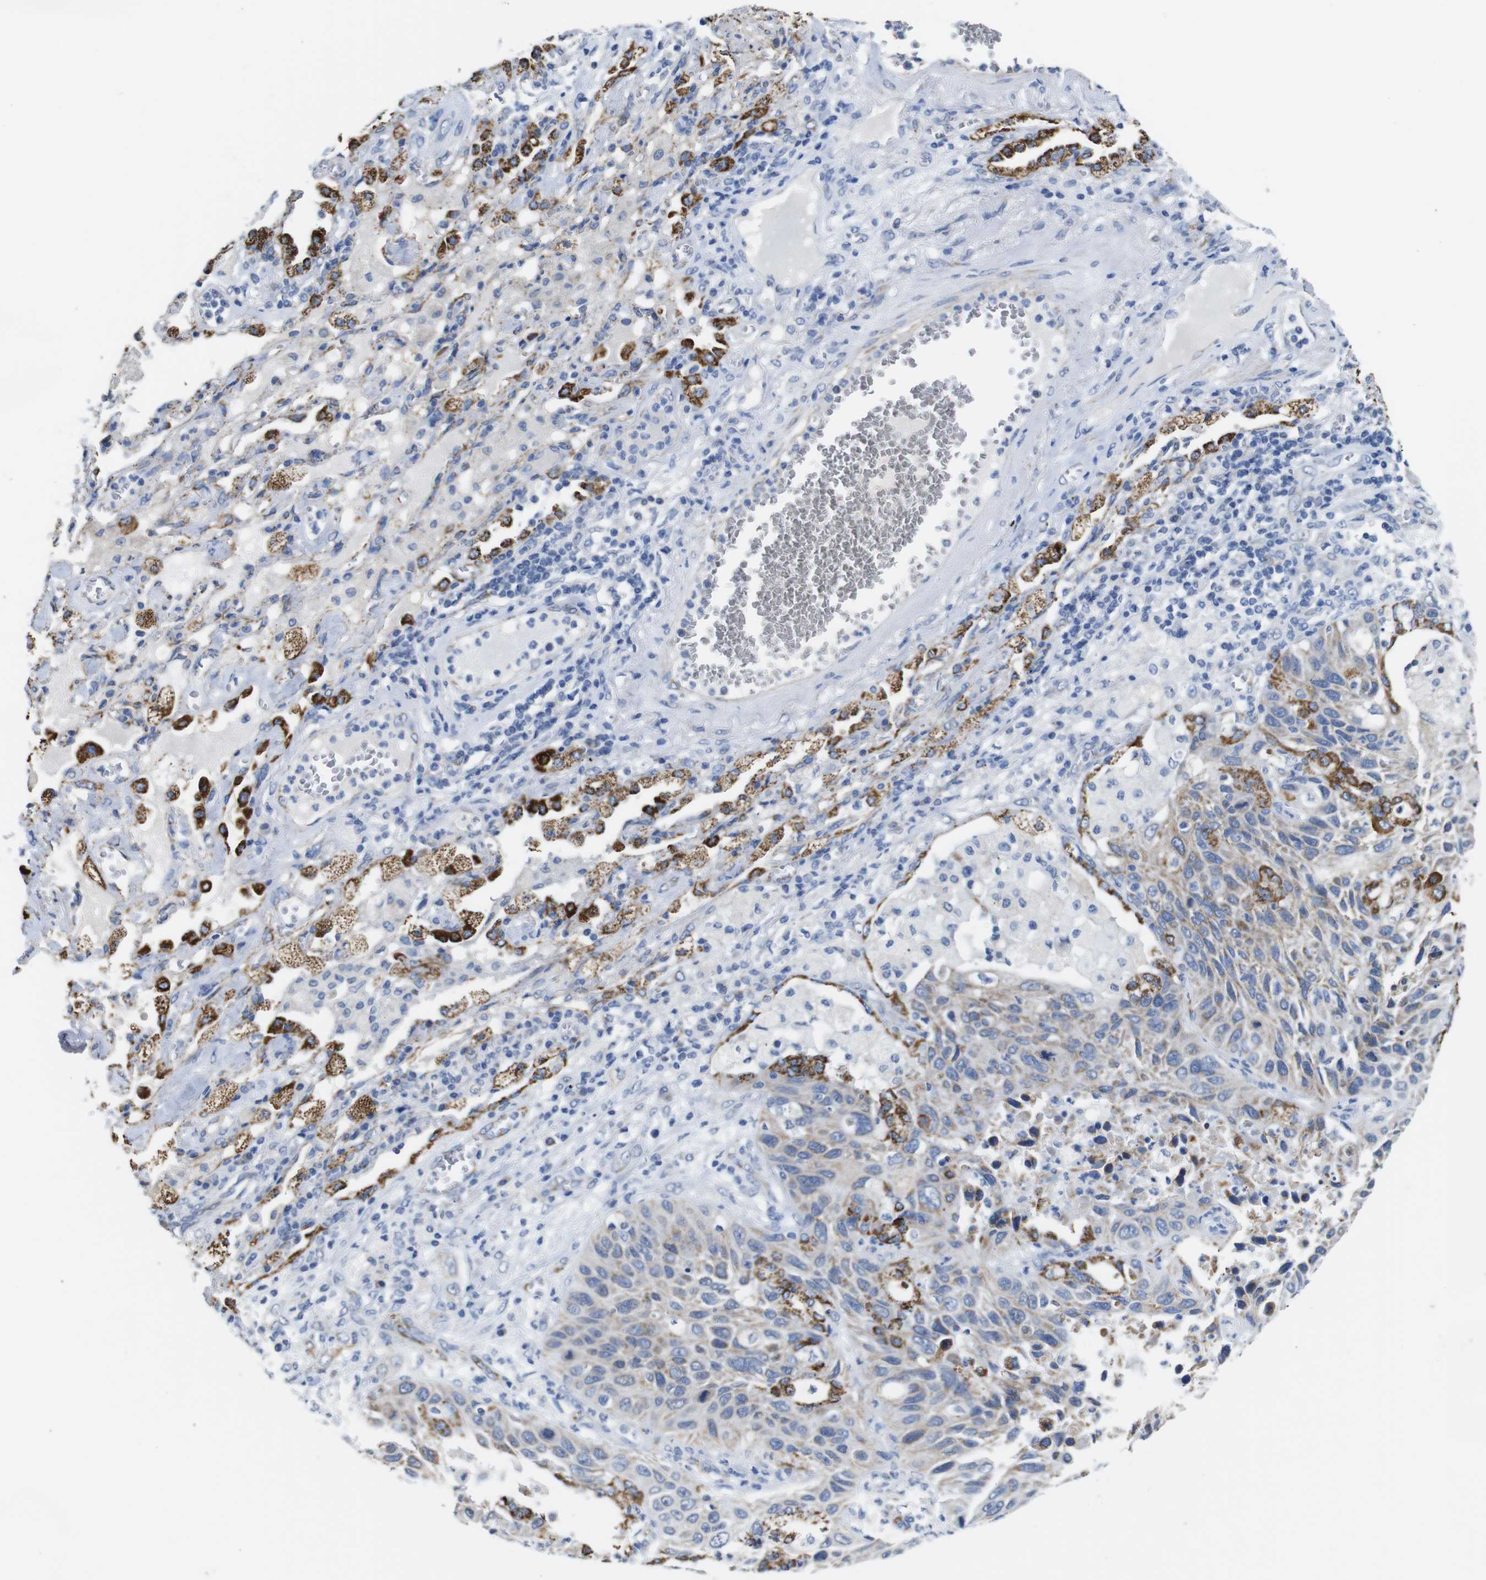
{"staining": {"intensity": "weak", "quantity": ">75%", "location": "cytoplasmic/membranous"}, "tissue": "lung cancer", "cell_type": "Tumor cells", "image_type": "cancer", "snomed": [{"axis": "morphology", "description": "Squamous cell carcinoma, NOS"}, {"axis": "topography", "description": "Lung"}], "caption": "The micrograph reveals immunohistochemical staining of squamous cell carcinoma (lung). There is weak cytoplasmic/membranous positivity is present in approximately >75% of tumor cells. The protein is shown in brown color, while the nuclei are stained blue.", "gene": "MAOA", "patient": {"sex": "female", "age": 76}}